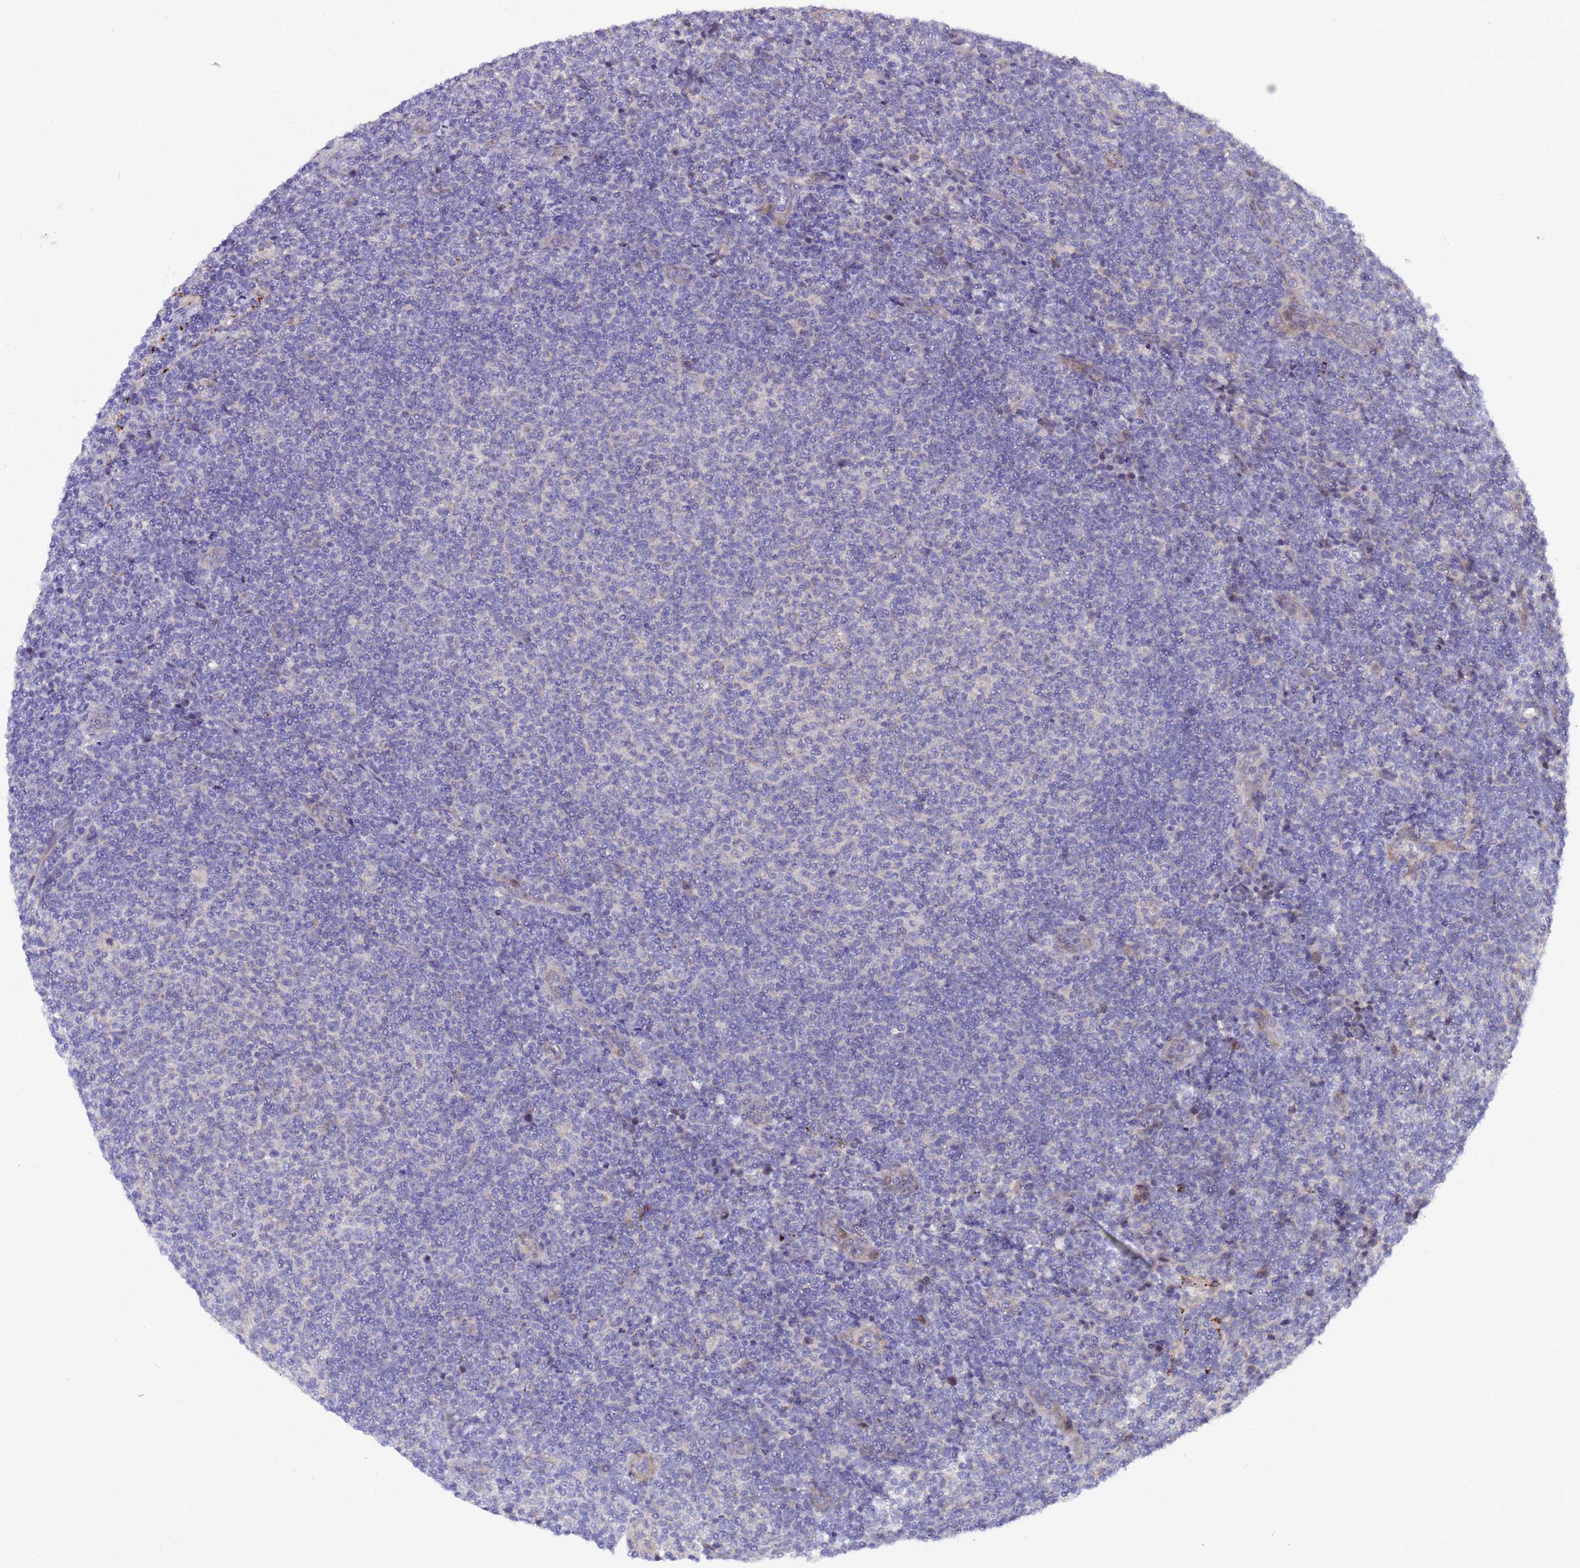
{"staining": {"intensity": "negative", "quantity": "none", "location": "none"}, "tissue": "lymphoma", "cell_type": "Tumor cells", "image_type": "cancer", "snomed": [{"axis": "morphology", "description": "Malignant lymphoma, non-Hodgkin's type, Low grade"}, {"axis": "topography", "description": "Lymph node"}], "caption": "This is an immunohistochemistry photomicrograph of human lymphoma. There is no staining in tumor cells.", "gene": "PLXDC2", "patient": {"sex": "male", "age": 66}}